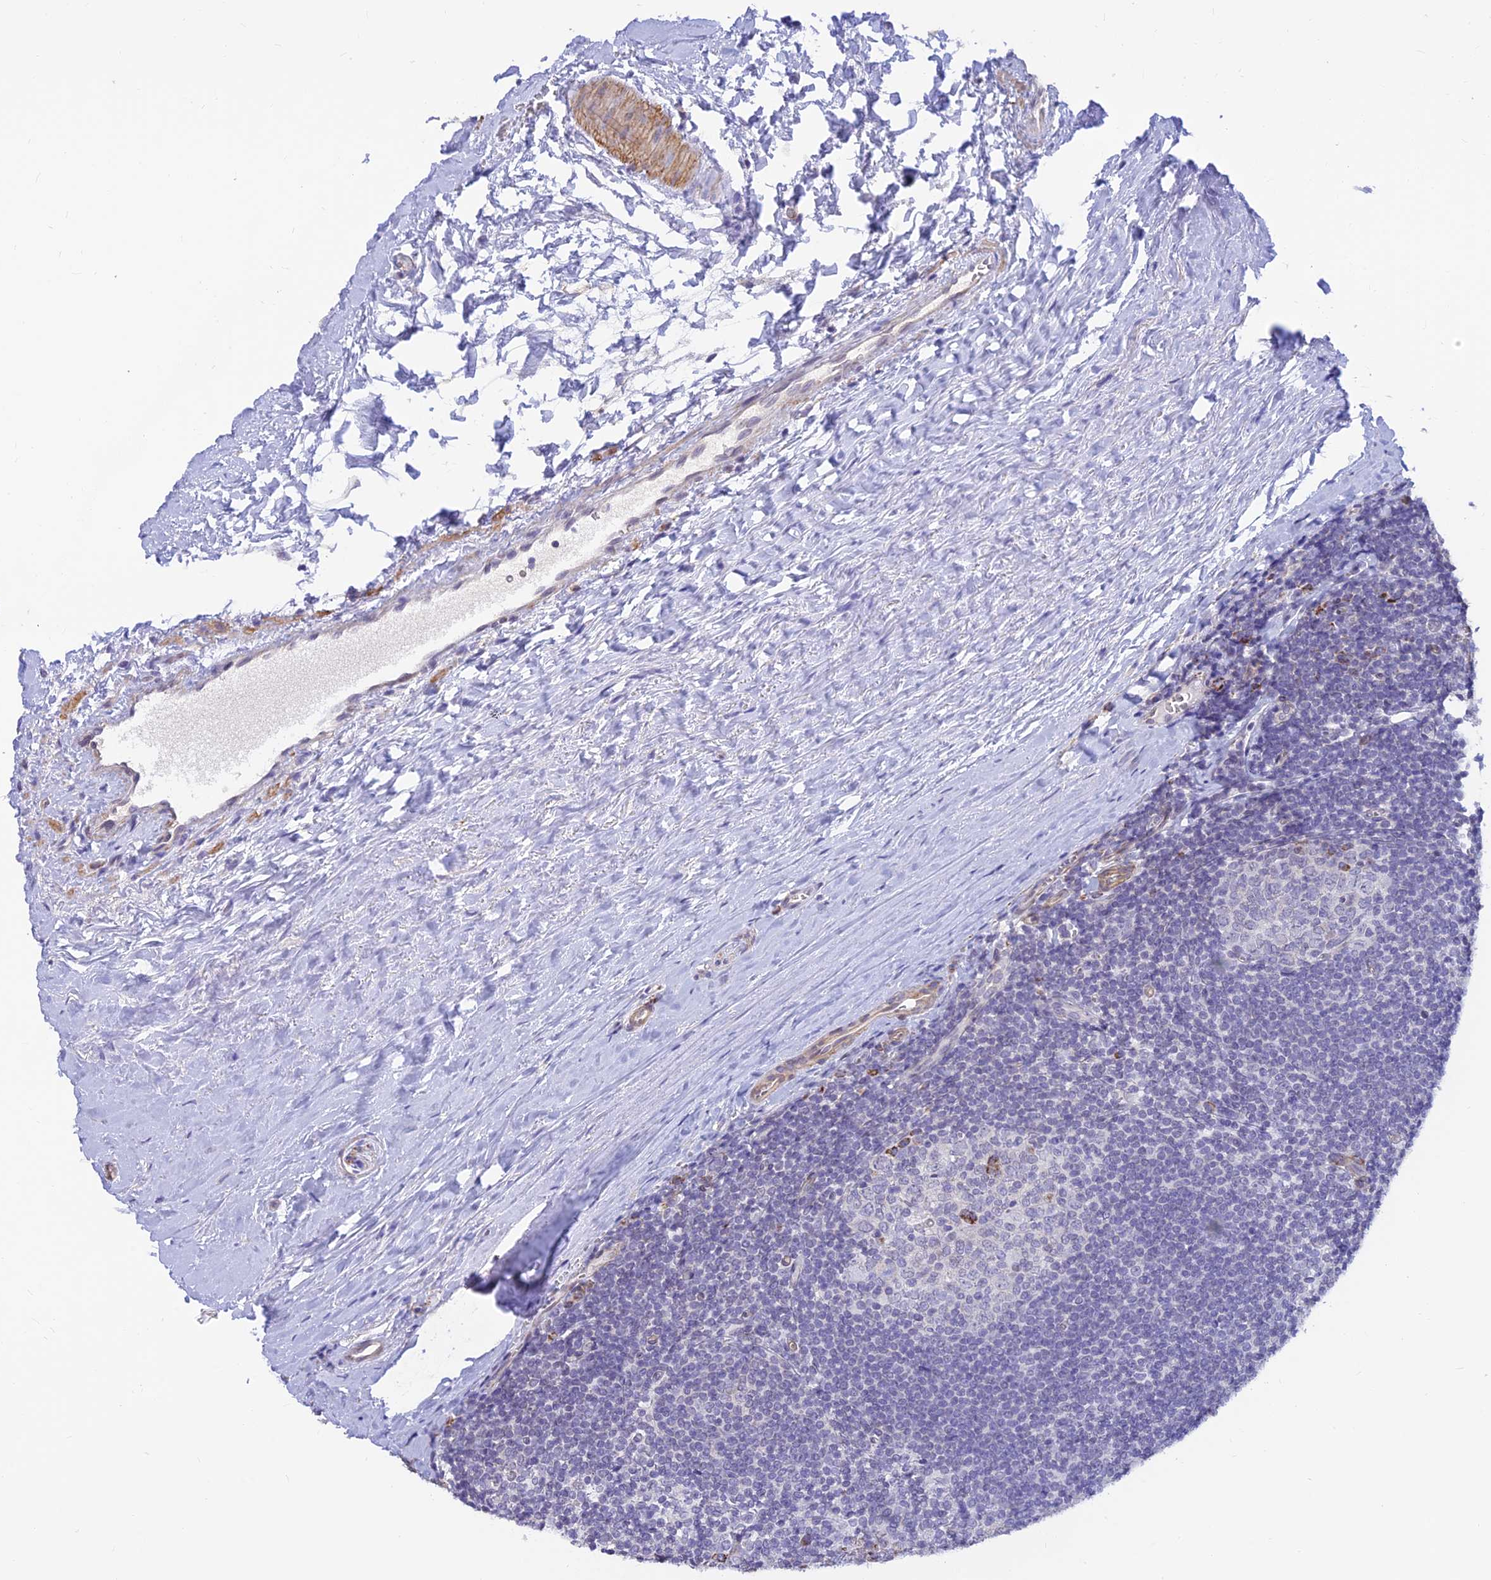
{"staining": {"intensity": "negative", "quantity": "none", "location": "none"}, "tissue": "tonsil", "cell_type": "Germinal center cells", "image_type": "normal", "snomed": [{"axis": "morphology", "description": "Normal tissue, NOS"}, {"axis": "topography", "description": "Tonsil"}], "caption": "This is a image of IHC staining of benign tonsil, which shows no staining in germinal center cells. (DAB immunohistochemistry (IHC) with hematoxylin counter stain).", "gene": "ALDH1L2", "patient": {"sex": "male", "age": 27}}